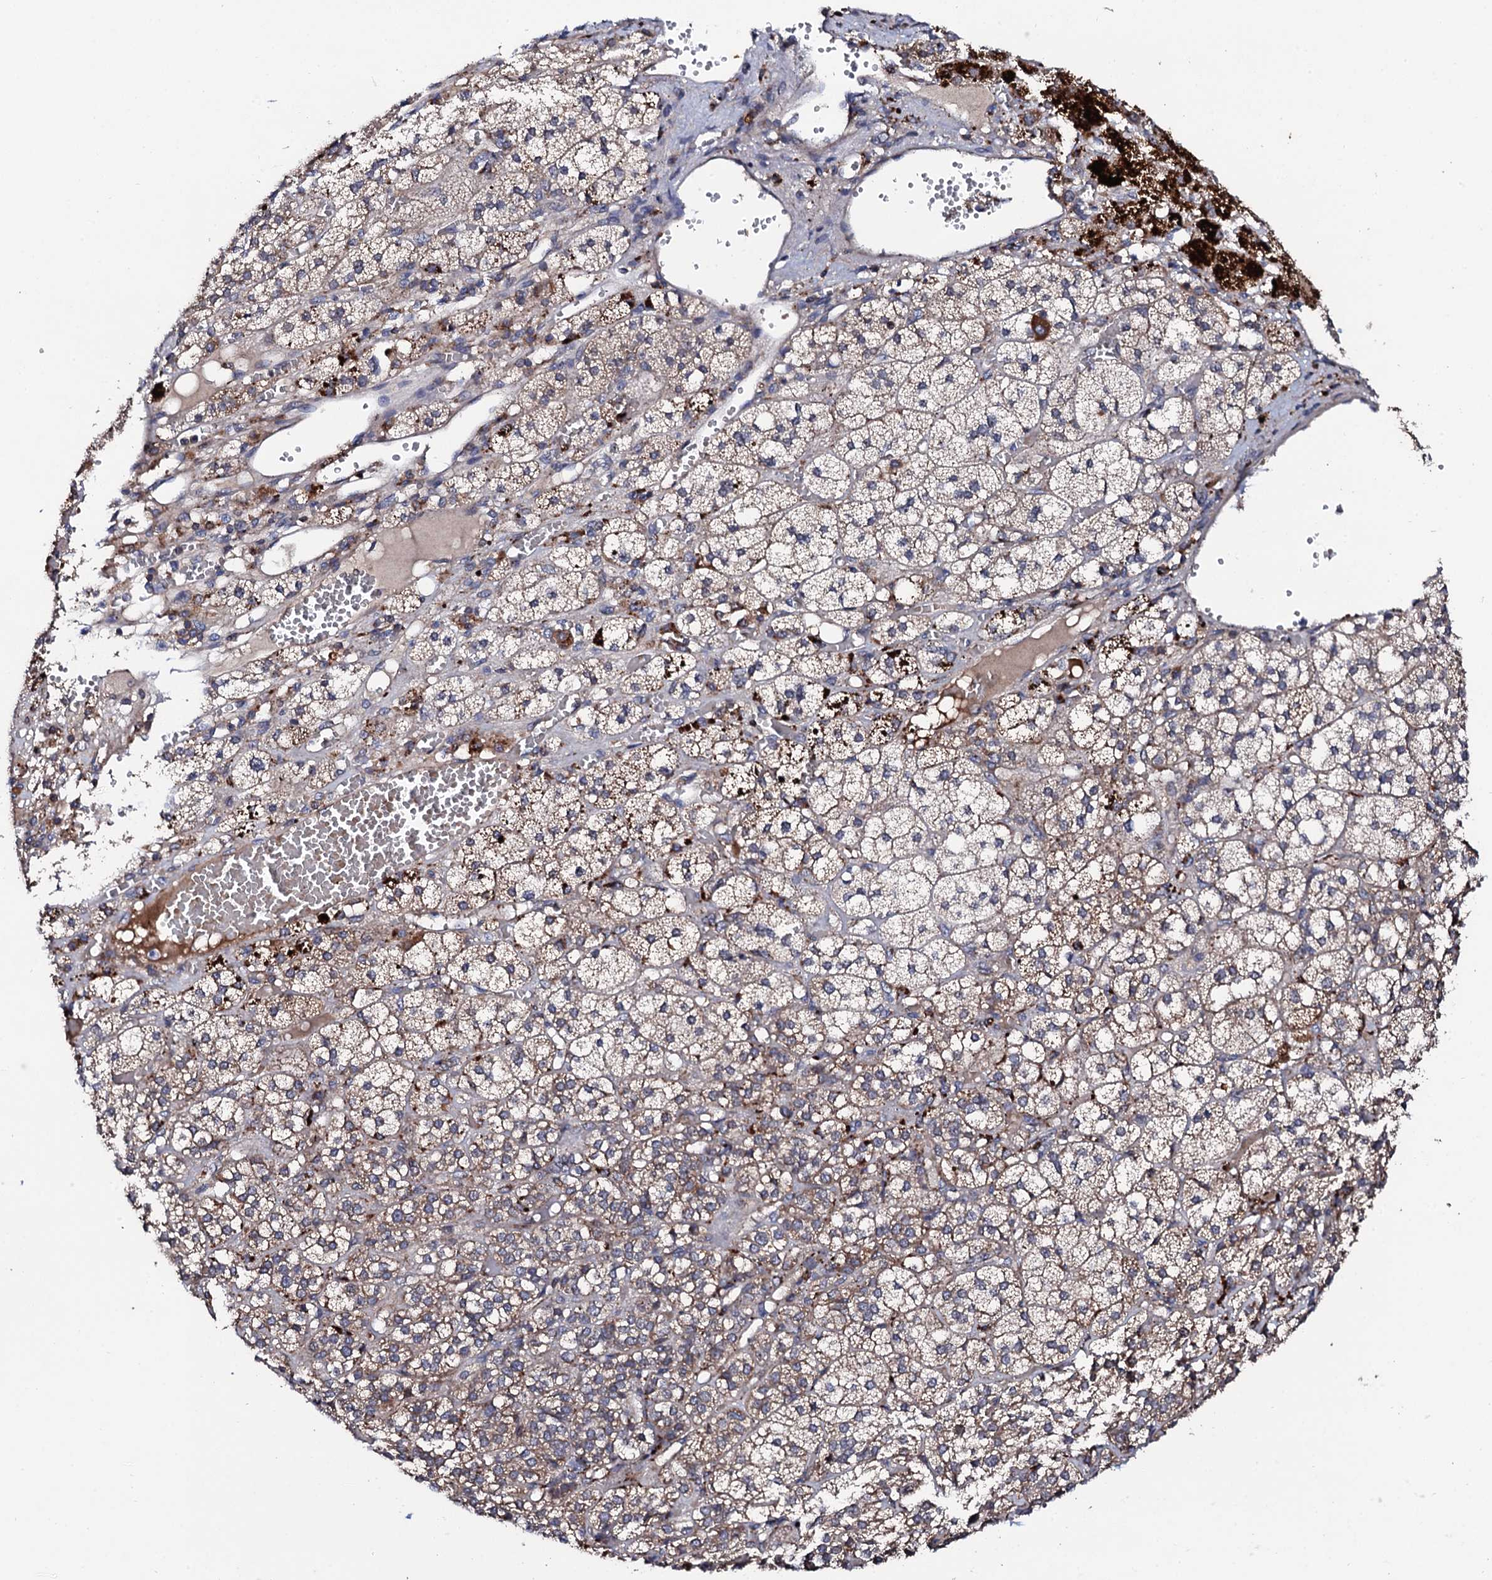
{"staining": {"intensity": "strong", "quantity": "<25%", "location": "cytoplasmic/membranous"}, "tissue": "adrenal gland", "cell_type": "Glandular cells", "image_type": "normal", "snomed": [{"axis": "morphology", "description": "Normal tissue, NOS"}, {"axis": "topography", "description": "Adrenal gland"}], "caption": "Protein expression analysis of unremarkable human adrenal gland reveals strong cytoplasmic/membranous expression in approximately <25% of glandular cells. The staining is performed using DAB (3,3'-diaminobenzidine) brown chromogen to label protein expression. The nuclei are counter-stained blue using hematoxylin.", "gene": "GTPBP4", "patient": {"sex": "female", "age": 61}}